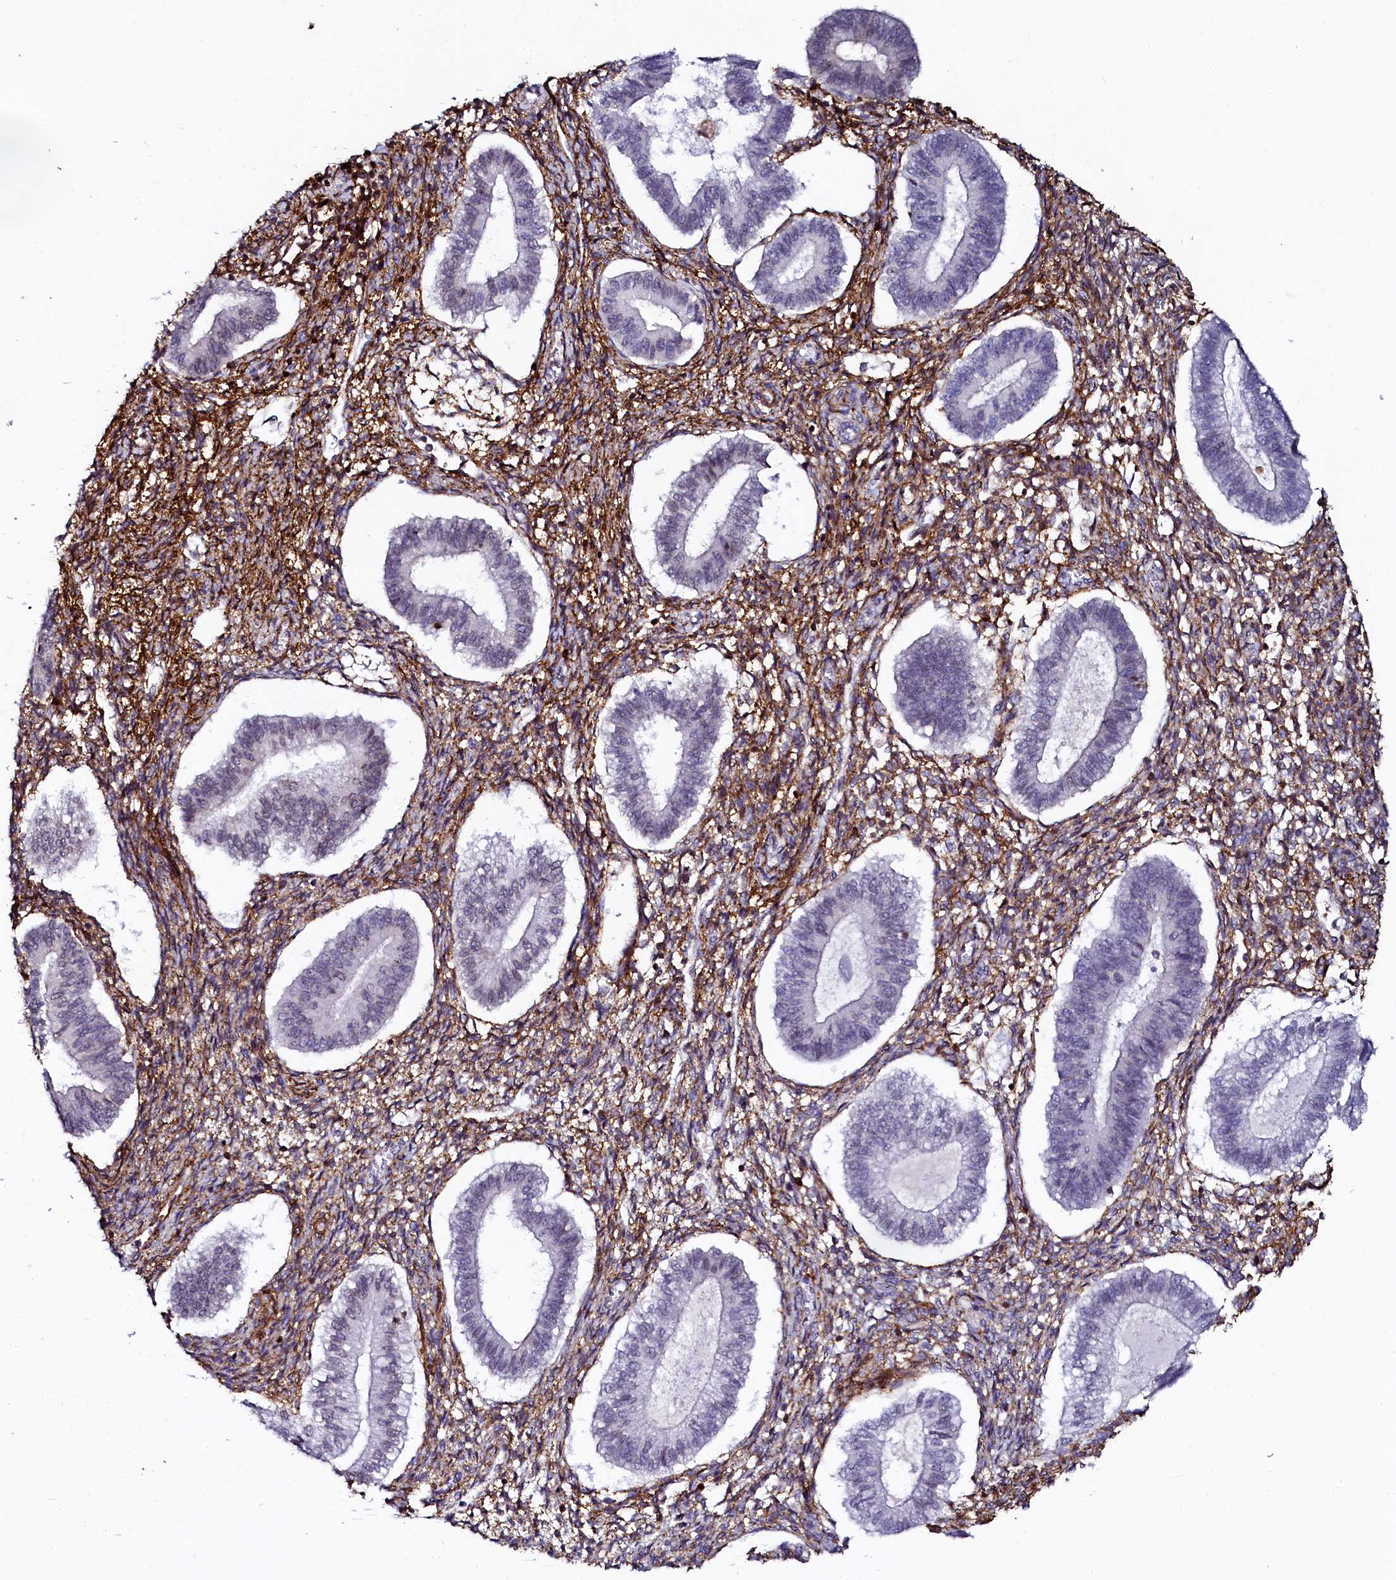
{"staining": {"intensity": "moderate", "quantity": ">75%", "location": "cytoplasmic/membranous"}, "tissue": "endometrium", "cell_type": "Cells in endometrial stroma", "image_type": "normal", "snomed": [{"axis": "morphology", "description": "Normal tissue, NOS"}, {"axis": "topography", "description": "Endometrium"}], "caption": "Immunohistochemical staining of normal human endometrium reveals moderate cytoplasmic/membranous protein expression in approximately >75% of cells in endometrial stroma.", "gene": "AAAS", "patient": {"sex": "female", "age": 25}}